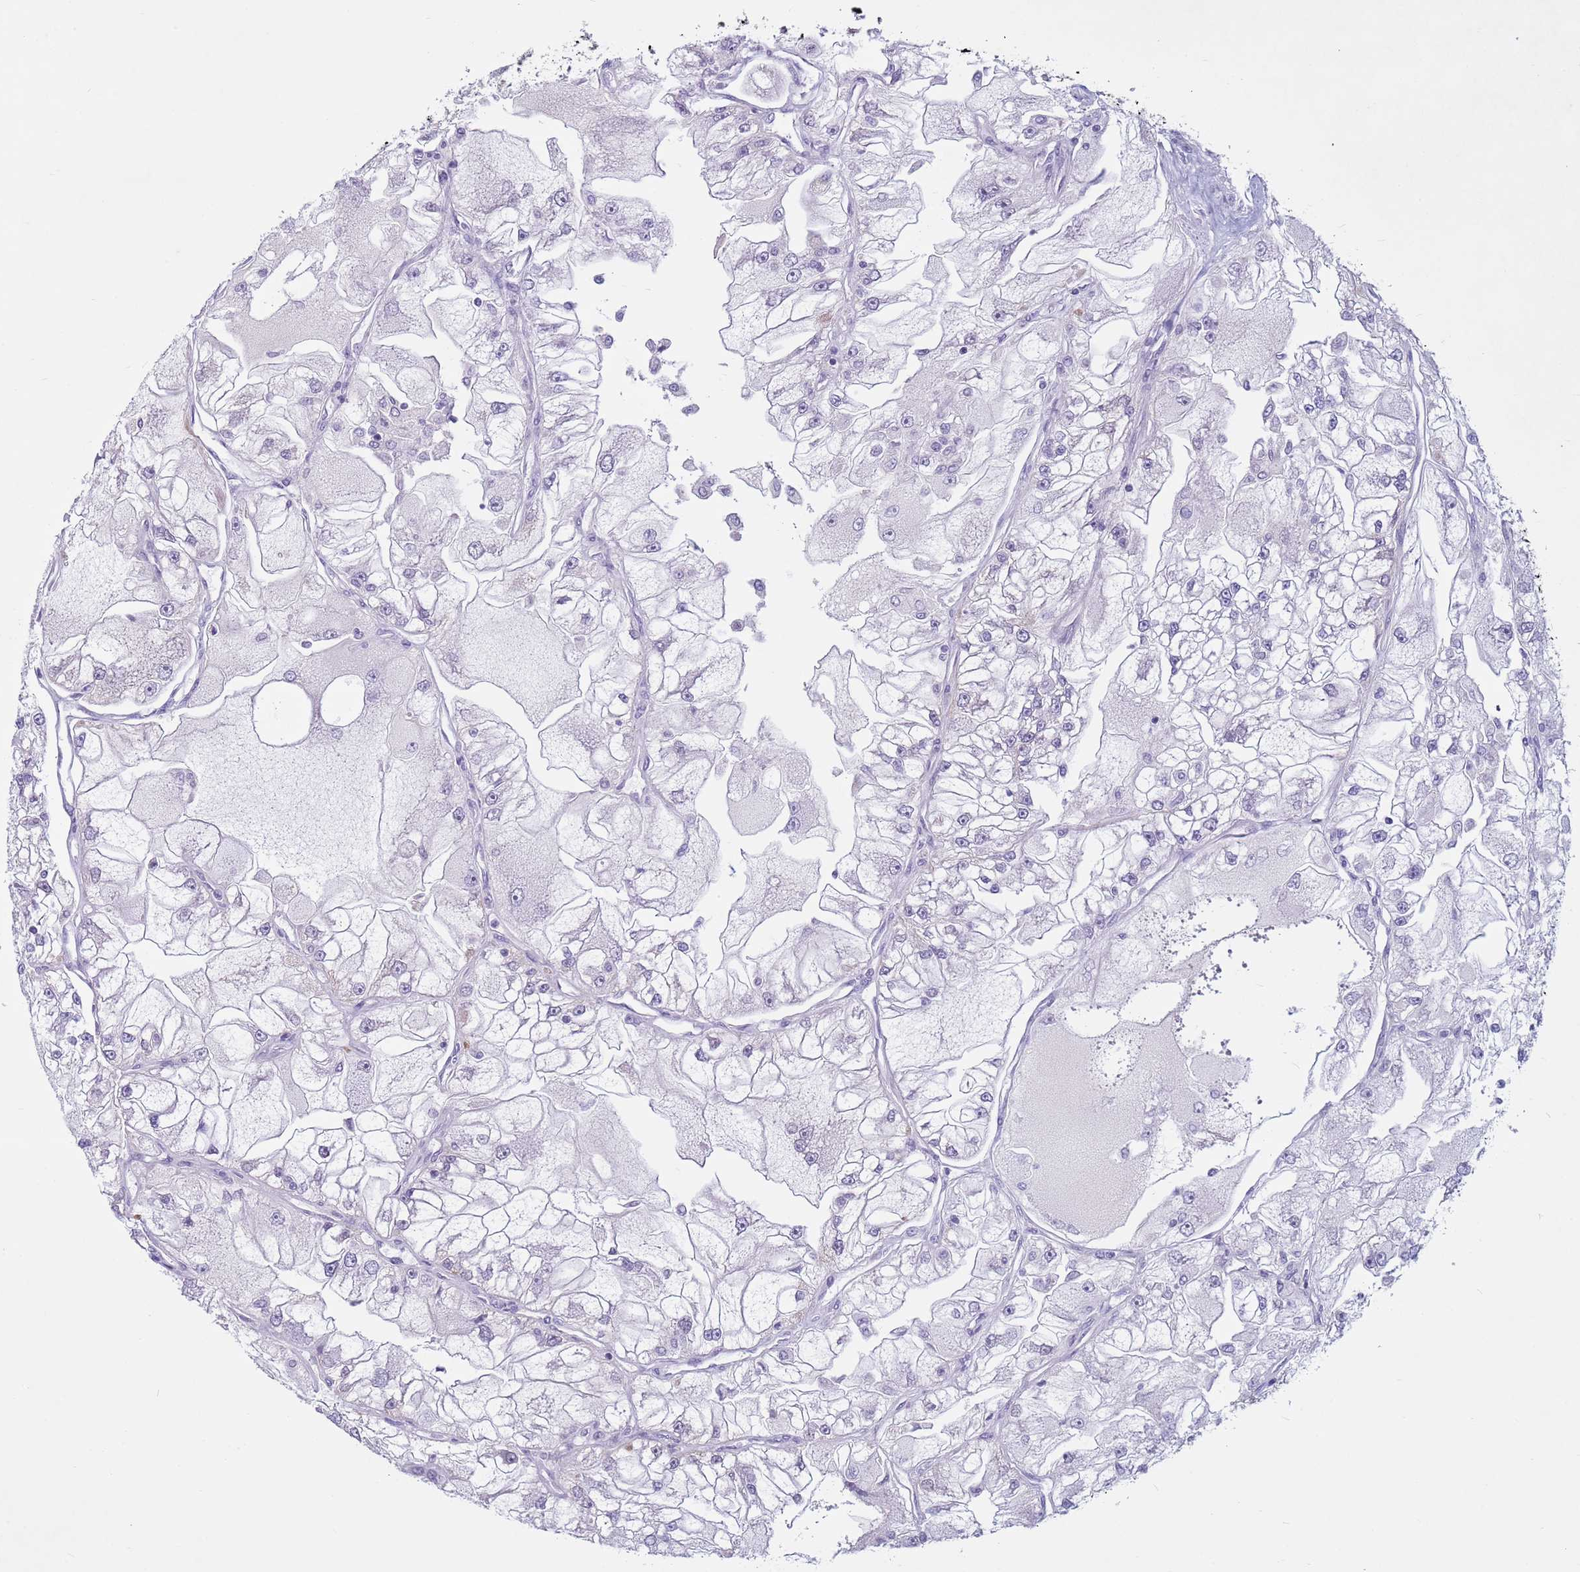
{"staining": {"intensity": "negative", "quantity": "none", "location": "none"}, "tissue": "renal cancer", "cell_type": "Tumor cells", "image_type": "cancer", "snomed": [{"axis": "morphology", "description": "Adenocarcinoma, NOS"}, {"axis": "topography", "description": "Kidney"}], "caption": "Immunohistochemistry (IHC) of human adenocarcinoma (renal) reveals no staining in tumor cells. Nuclei are stained in blue.", "gene": "CDK2AP2", "patient": {"sex": "female", "age": 72}}